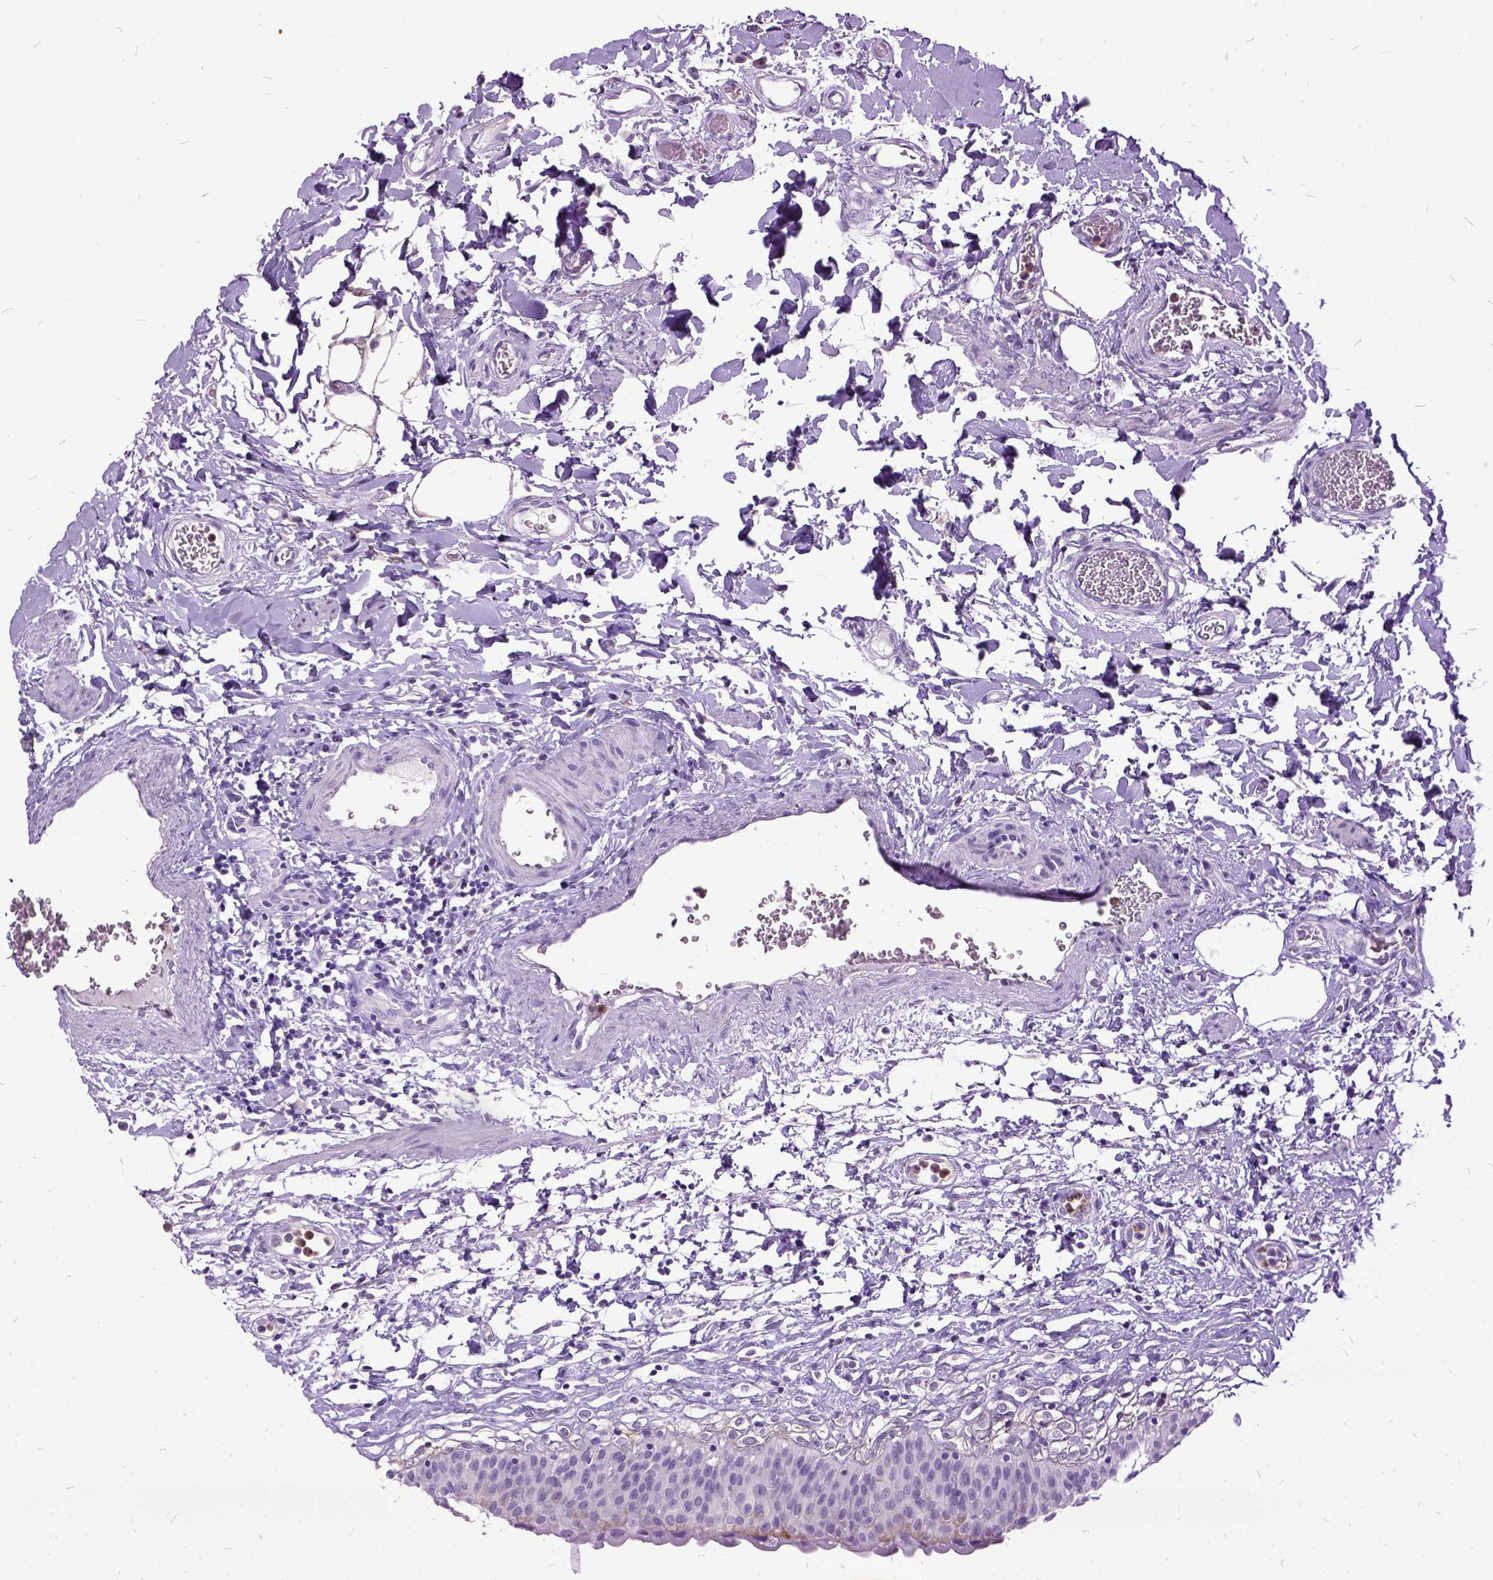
{"staining": {"intensity": "negative", "quantity": "none", "location": "none"}, "tissue": "urinary bladder", "cell_type": "Urothelial cells", "image_type": "normal", "snomed": [{"axis": "morphology", "description": "Normal tissue, NOS"}, {"axis": "topography", "description": "Urinary bladder"}], "caption": "Urothelial cells show no significant protein positivity in normal urinary bladder. The staining was performed using DAB to visualize the protein expression in brown, while the nuclei were stained in blue with hematoxylin (Magnification: 20x).", "gene": "MME", "patient": {"sex": "male", "age": 55}}